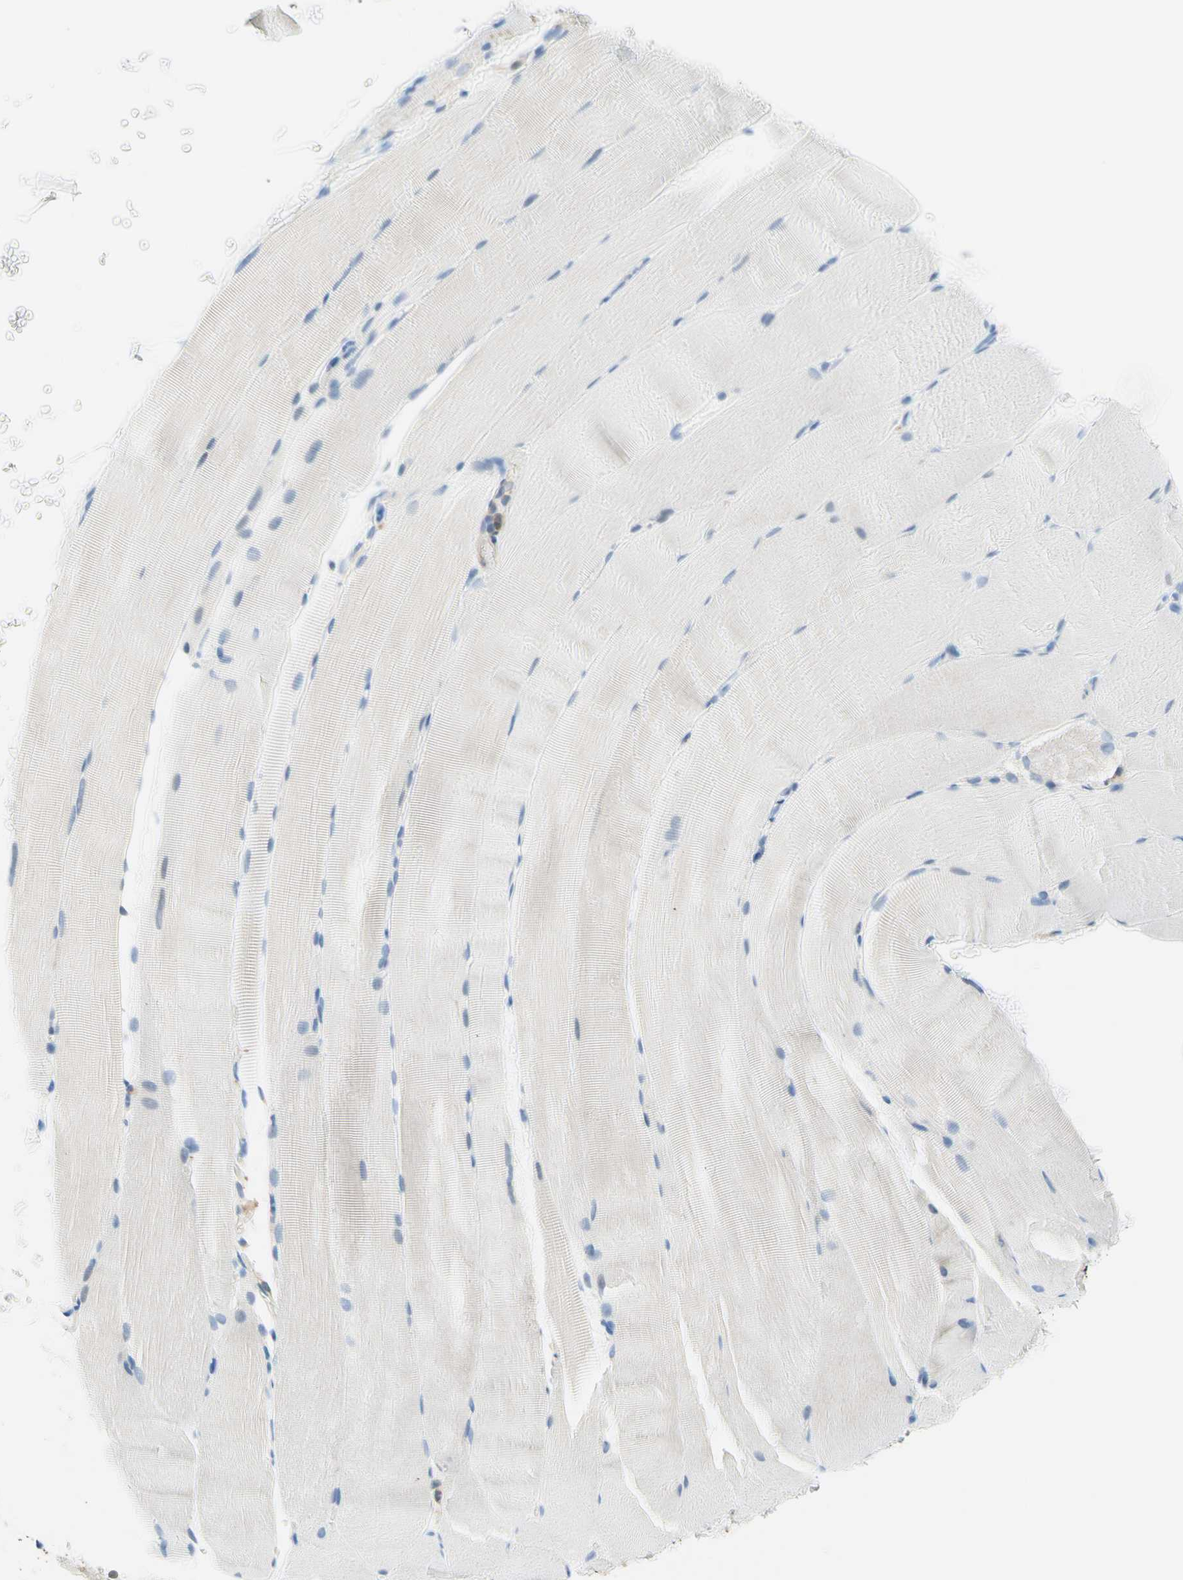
{"staining": {"intensity": "negative", "quantity": "none", "location": "none"}, "tissue": "skeletal muscle", "cell_type": "Myocytes", "image_type": "normal", "snomed": [{"axis": "morphology", "description": "Normal tissue, NOS"}, {"axis": "topography", "description": "Skeletal muscle"}, {"axis": "topography", "description": "Parathyroid gland"}], "caption": "The histopathology image displays no significant positivity in myocytes of skeletal muscle. (DAB (3,3'-diaminobenzidine) IHC with hematoxylin counter stain).", "gene": "SEMA4C", "patient": {"sex": "female", "age": 37}}